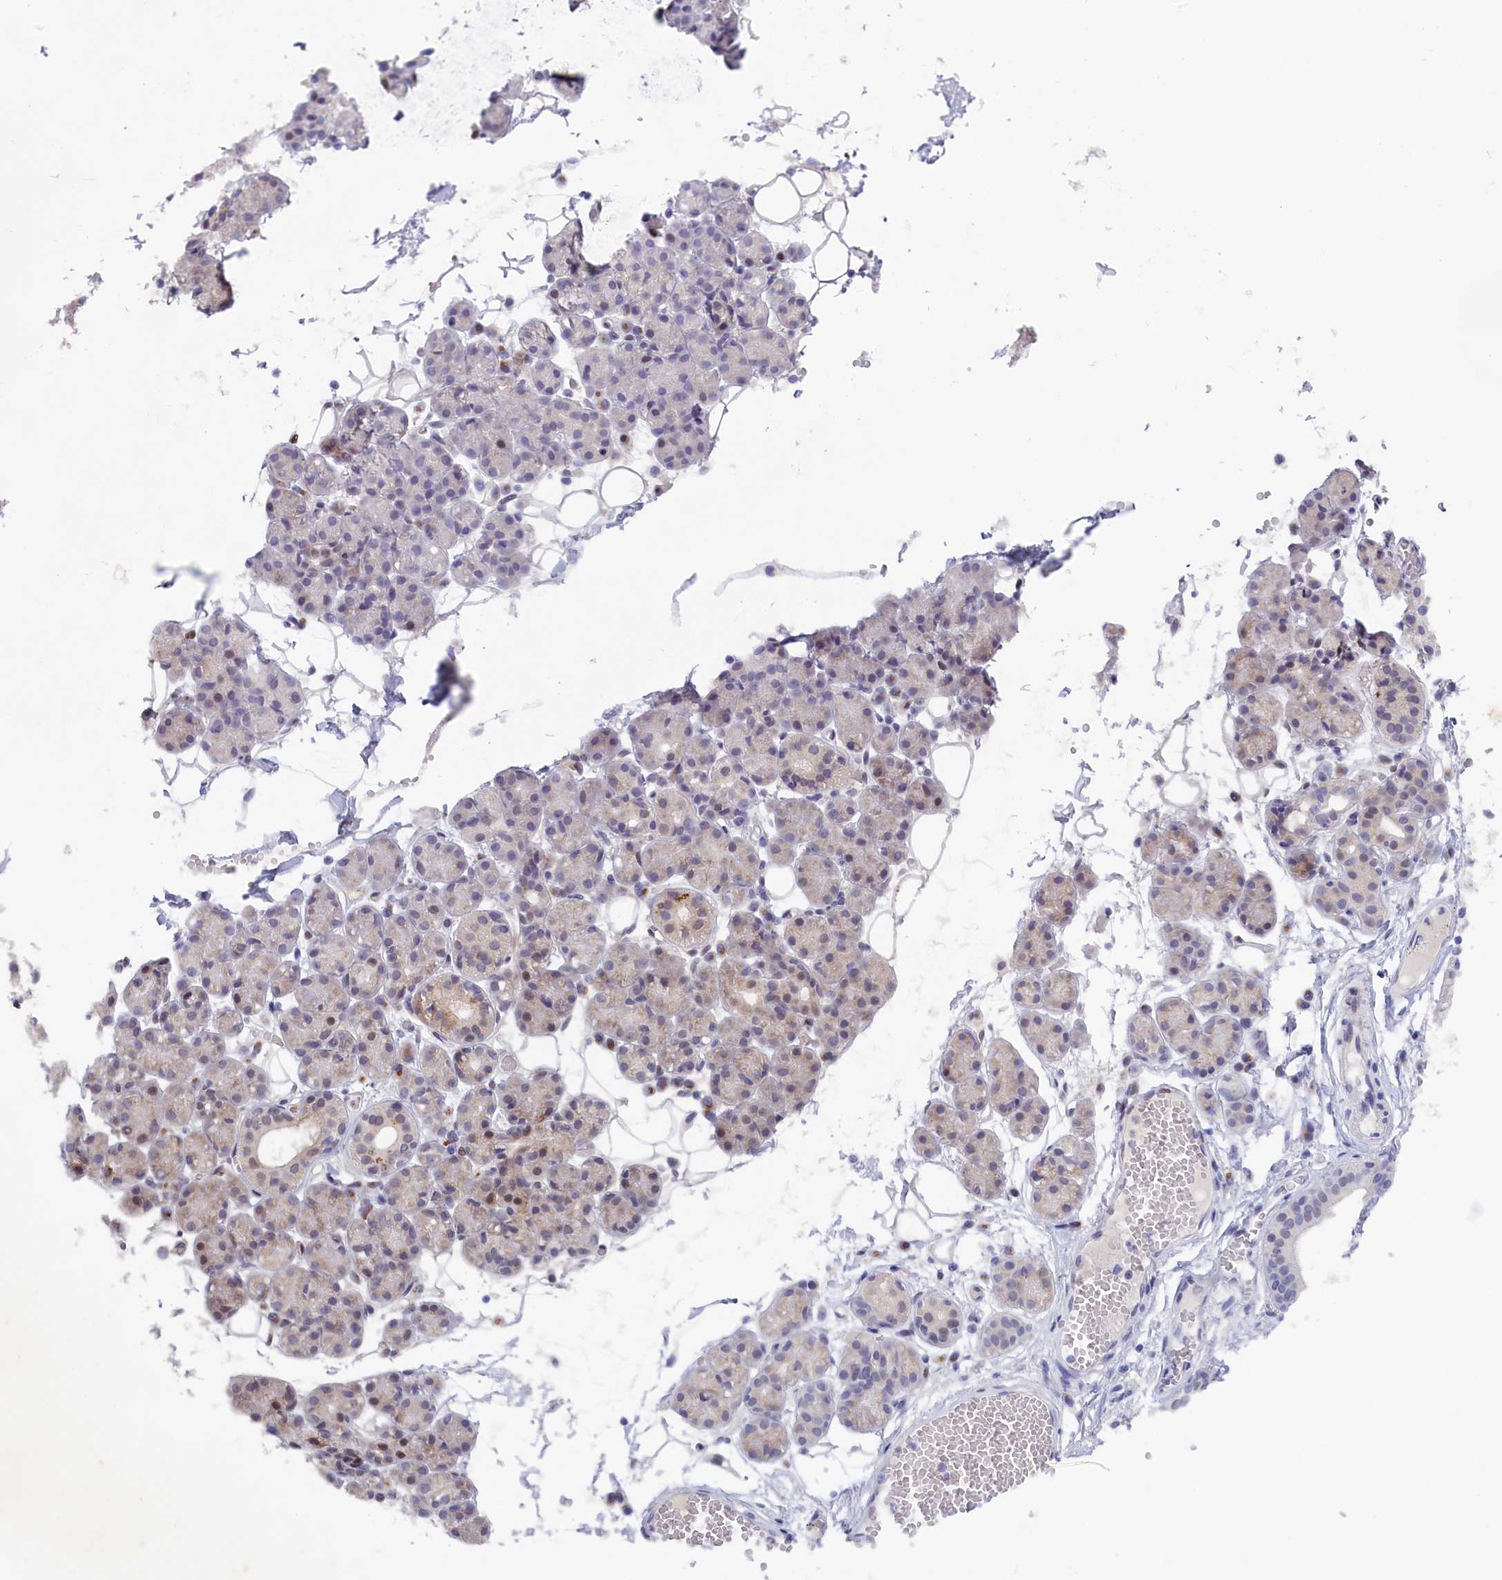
{"staining": {"intensity": "moderate", "quantity": "<25%", "location": "cytoplasmic/membranous,nuclear"}, "tissue": "salivary gland", "cell_type": "Glandular cells", "image_type": "normal", "snomed": [{"axis": "morphology", "description": "Normal tissue, NOS"}, {"axis": "topography", "description": "Salivary gland"}], "caption": "This histopathology image exhibits immunohistochemistry staining of normal human salivary gland, with low moderate cytoplasmic/membranous,nuclear staining in approximately <25% of glandular cells.", "gene": "CHST12", "patient": {"sex": "male", "age": 63}}